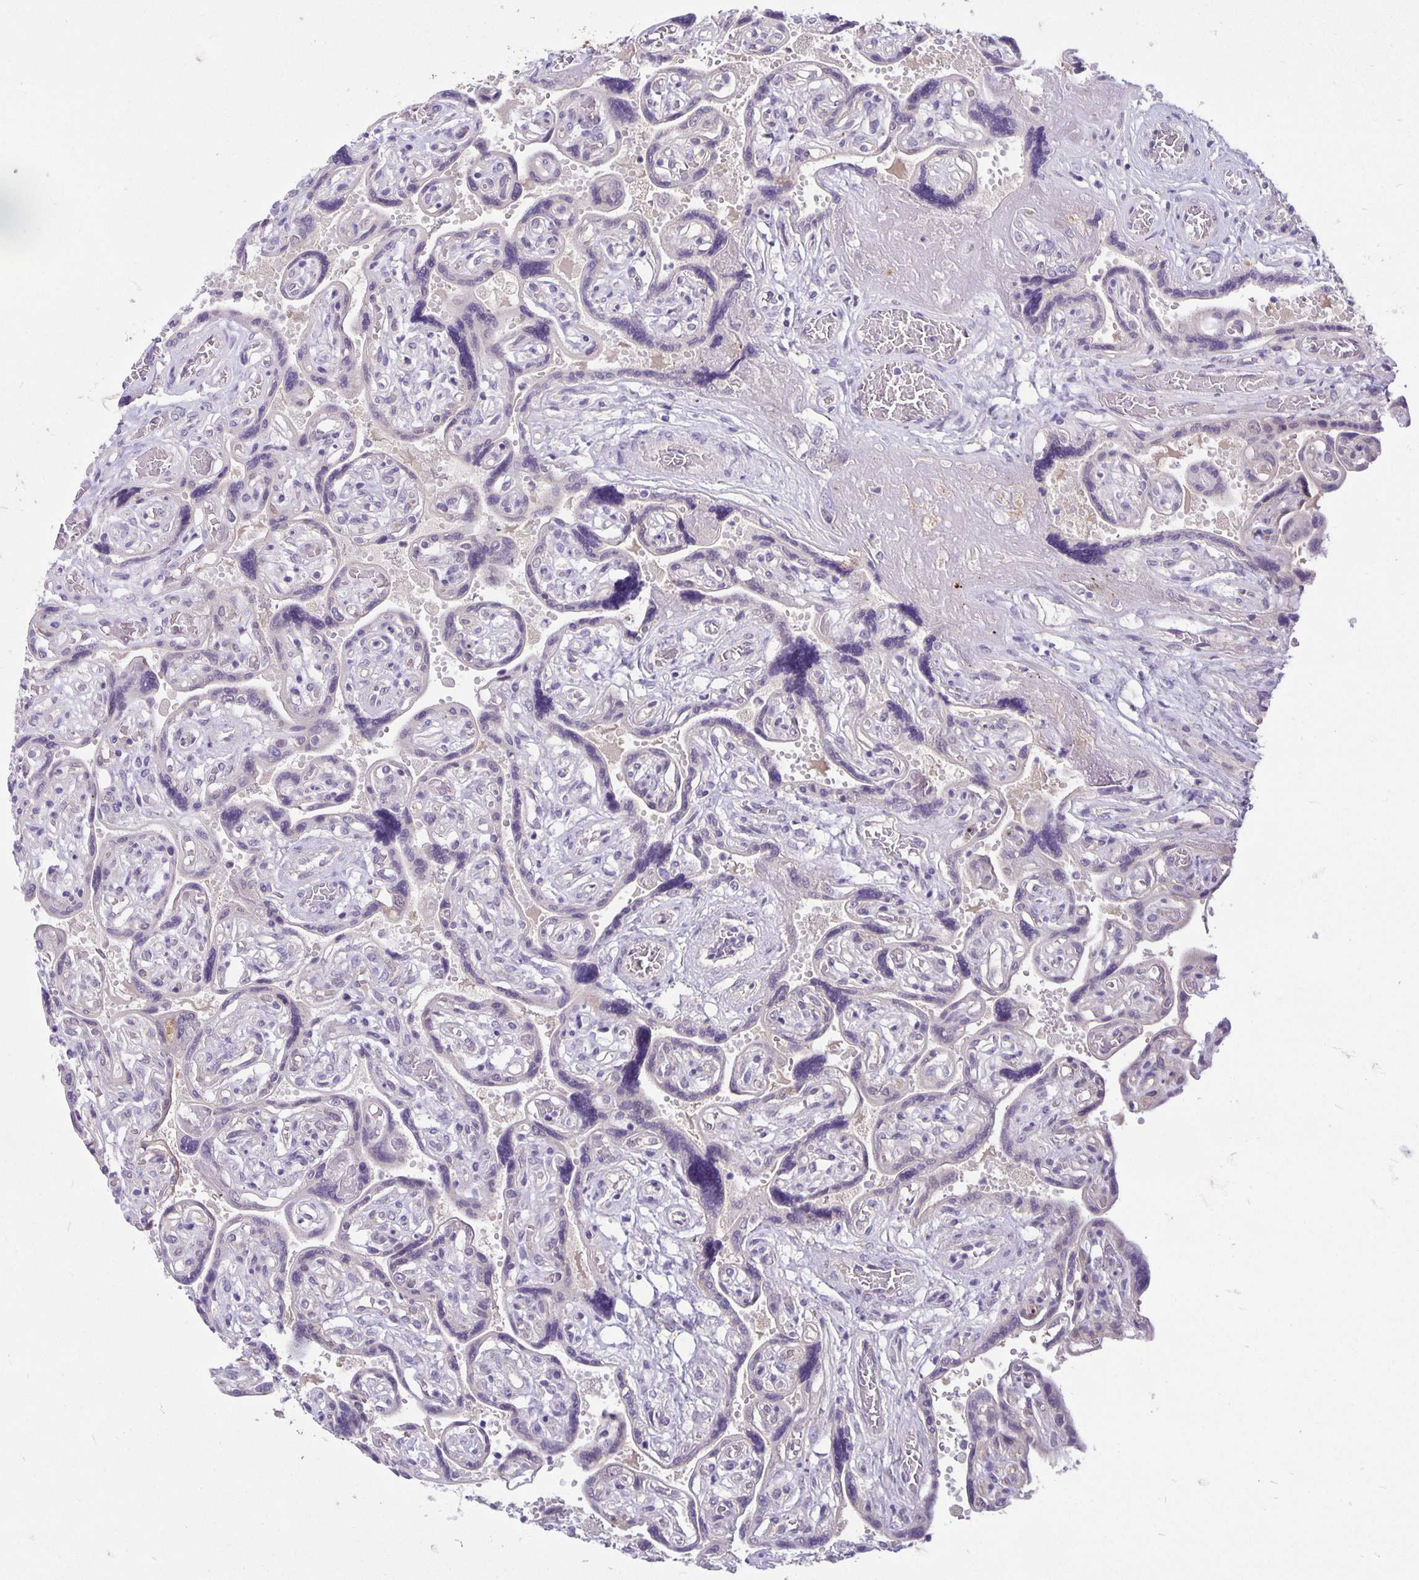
{"staining": {"intensity": "weak", "quantity": "25%-75%", "location": "nuclear"}, "tissue": "placenta", "cell_type": "Decidual cells", "image_type": "normal", "snomed": [{"axis": "morphology", "description": "Normal tissue, NOS"}, {"axis": "topography", "description": "Placenta"}], "caption": "Placenta was stained to show a protein in brown. There is low levels of weak nuclear staining in about 25%-75% of decidual cells.", "gene": "TAX1BP3", "patient": {"sex": "female", "age": 32}}